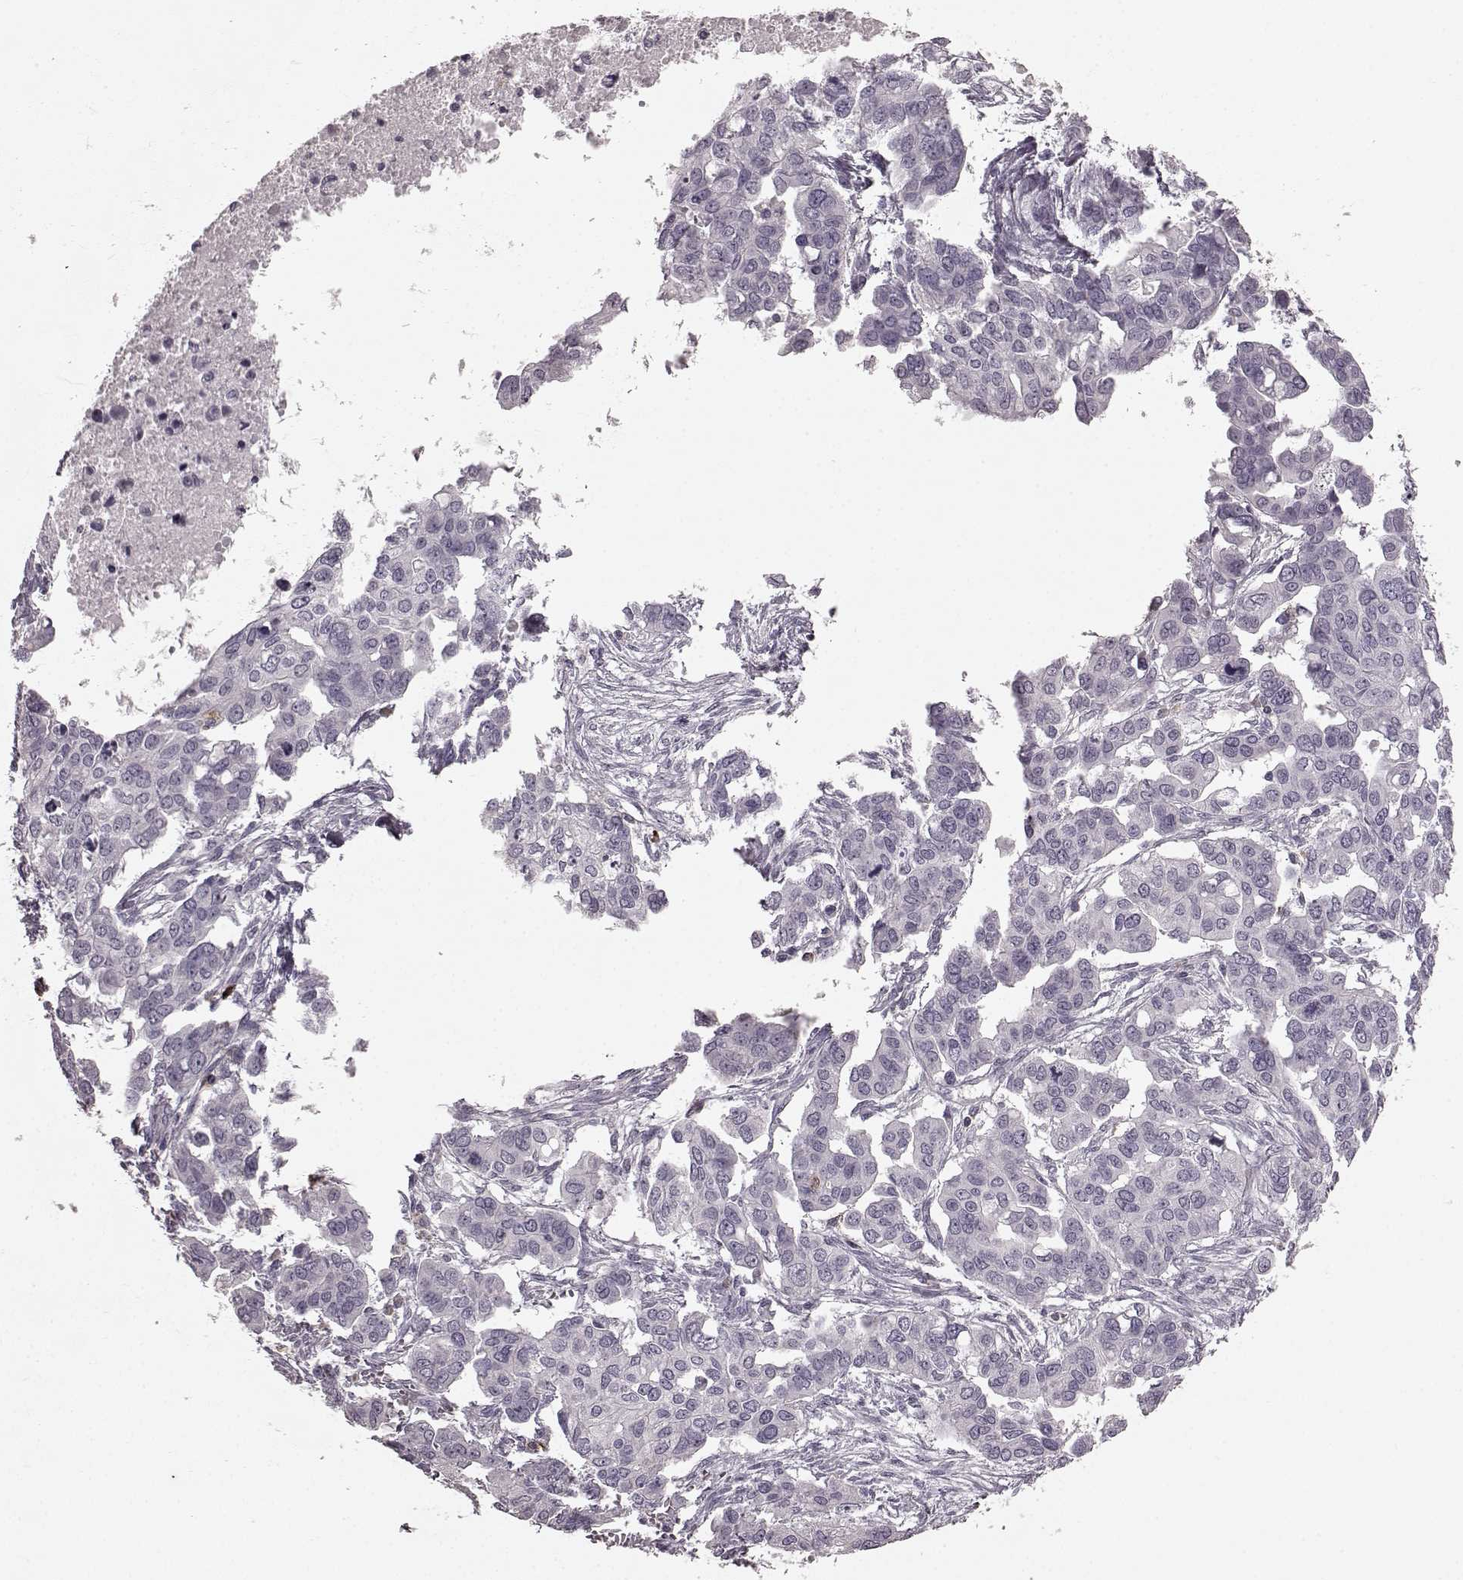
{"staining": {"intensity": "negative", "quantity": "none", "location": "none"}, "tissue": "ovarian cancer", "cell_type": "Tumor cells", "image_type": "cancer", "snomed": [{"axis": "morphology", "description": "Carcinoma, endometroid"}, {"axis": "topography", "description": "Ovary"}], "caption": "DAB (3,3'-diaminobenzidine) immunohistochemical staining of endometroid carcinoma (ovarian) reveals no significant staining in tumor cells. The staining was performed using DAB (3,3'-diaminobenzidine) to visualize the protein expression in brown, while the nuclei were stained in blue with hematoxylin (Magnification: 20x).", "gene": "CD28", "patient": {"sex": "female", "age": 78}}